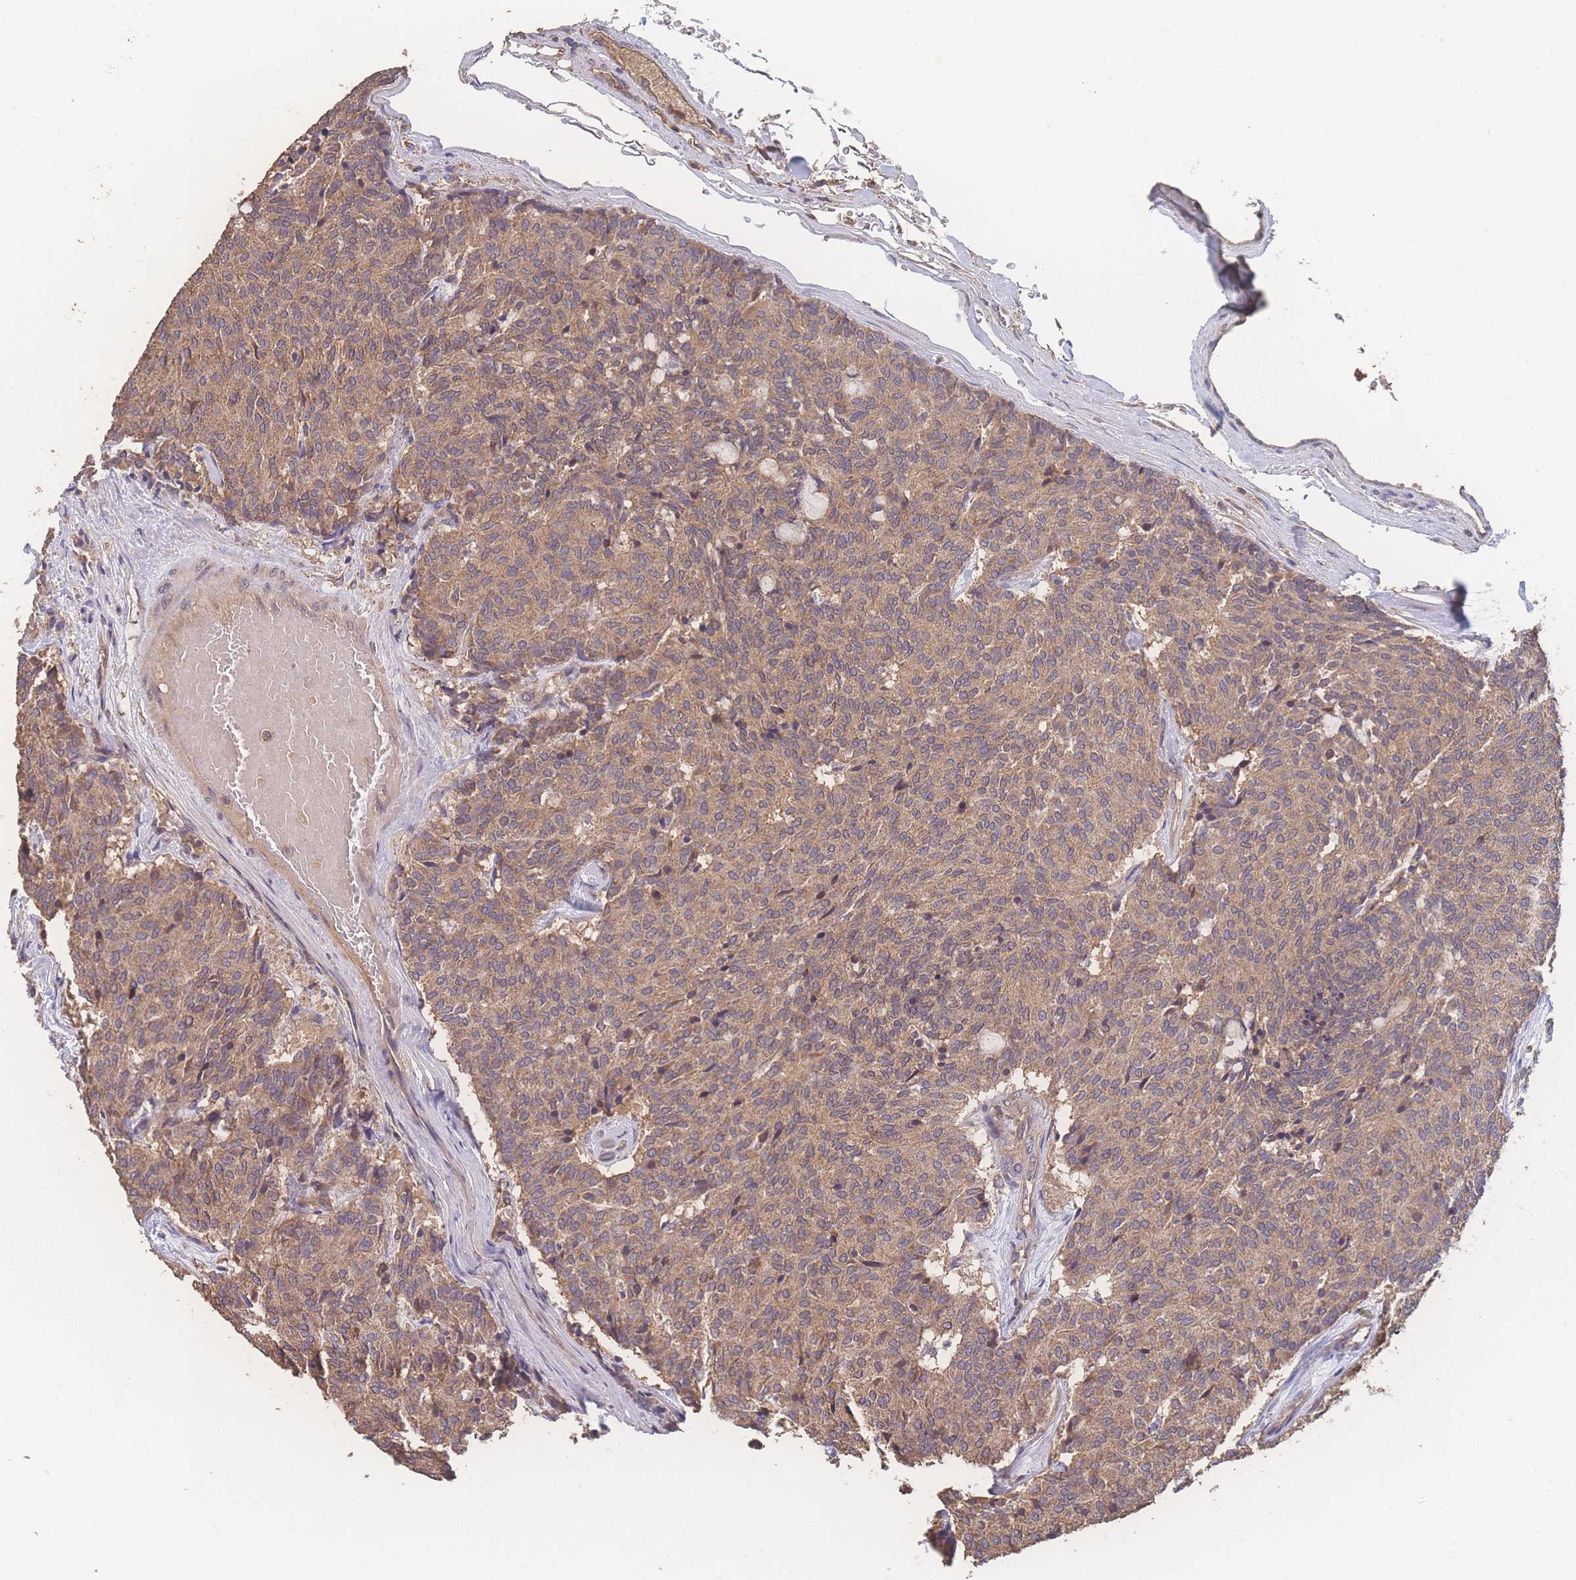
{"staining": {"intensity": "moderate", "quantity": ">75%", "location": "cytoplasmic/membranous"}, "tissue": "carcinoid", "cell_type": "Tumor cells", "image_type": "cancer", "snomed": [{"axis": "morphology", "description": "Carcinoid, malignant, NOS"}, {"axis": "topography", "description": "Pancreas"}], "caption": "Approximately >75% of tumor cells in human malignant carcinoid display moderate cytoplasmic/membranous protein staining as visualized by brown immunohistochemical staining.", "gene": "ATXN10", "patient": {"sex": "female", "age": 54}}